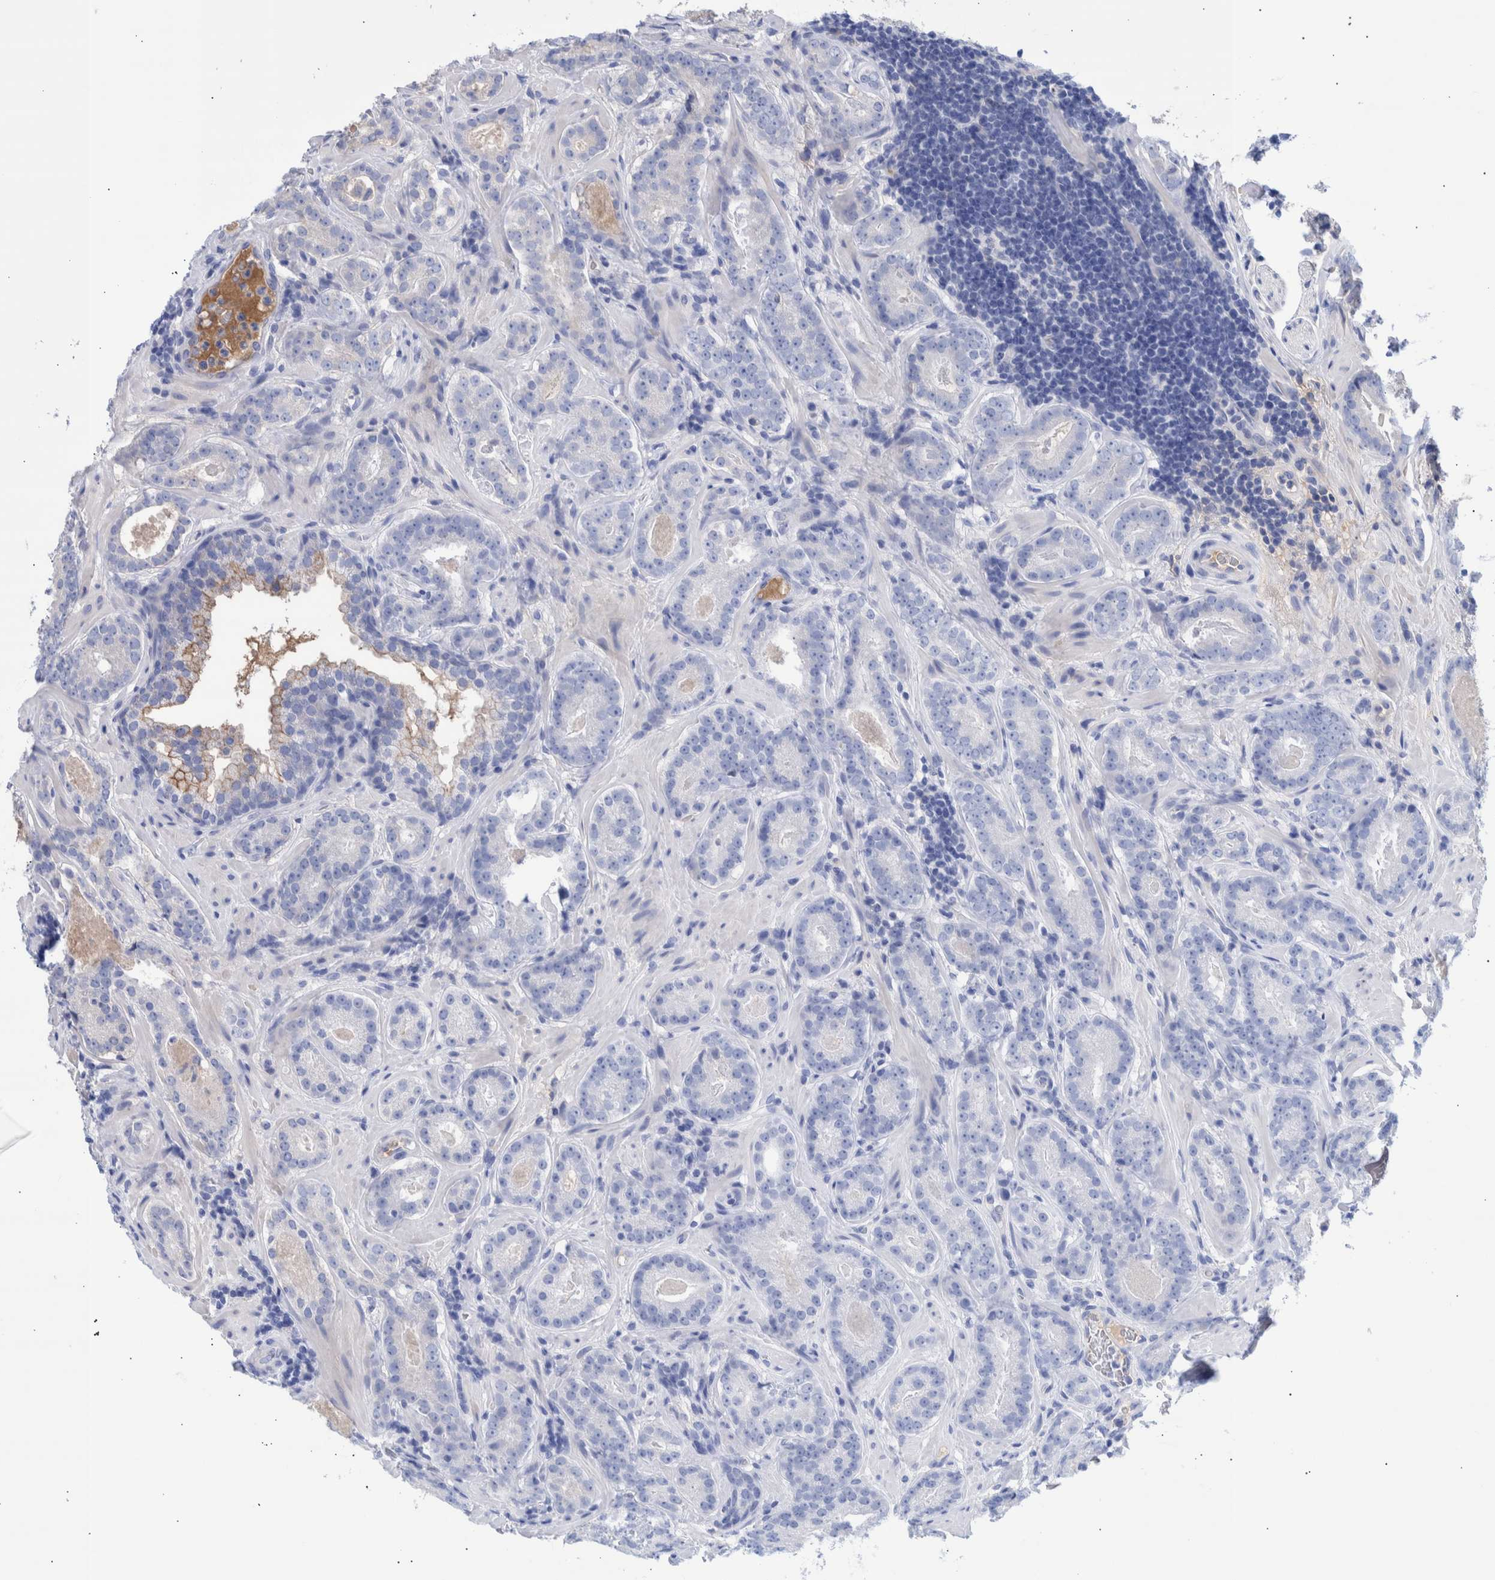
{"staining": {"intensity": "negative", "quantity": "none", "location": "none"}, "tissue": "prostate cancer", "cell_type": "Tumor cells", "image_type": "cancer", "snomed": [{"axis": "morphology", "description": "Adenocarcinoma, Low grade"}, {"axis": "topography", "description": "Prostate"}], "caption": "Tumor cells show no significant protein staining in prostate cancer (low-grade adenocarcinoma).", "gene": "DLL4", "patient": {"sex": "male", "age": 69}}